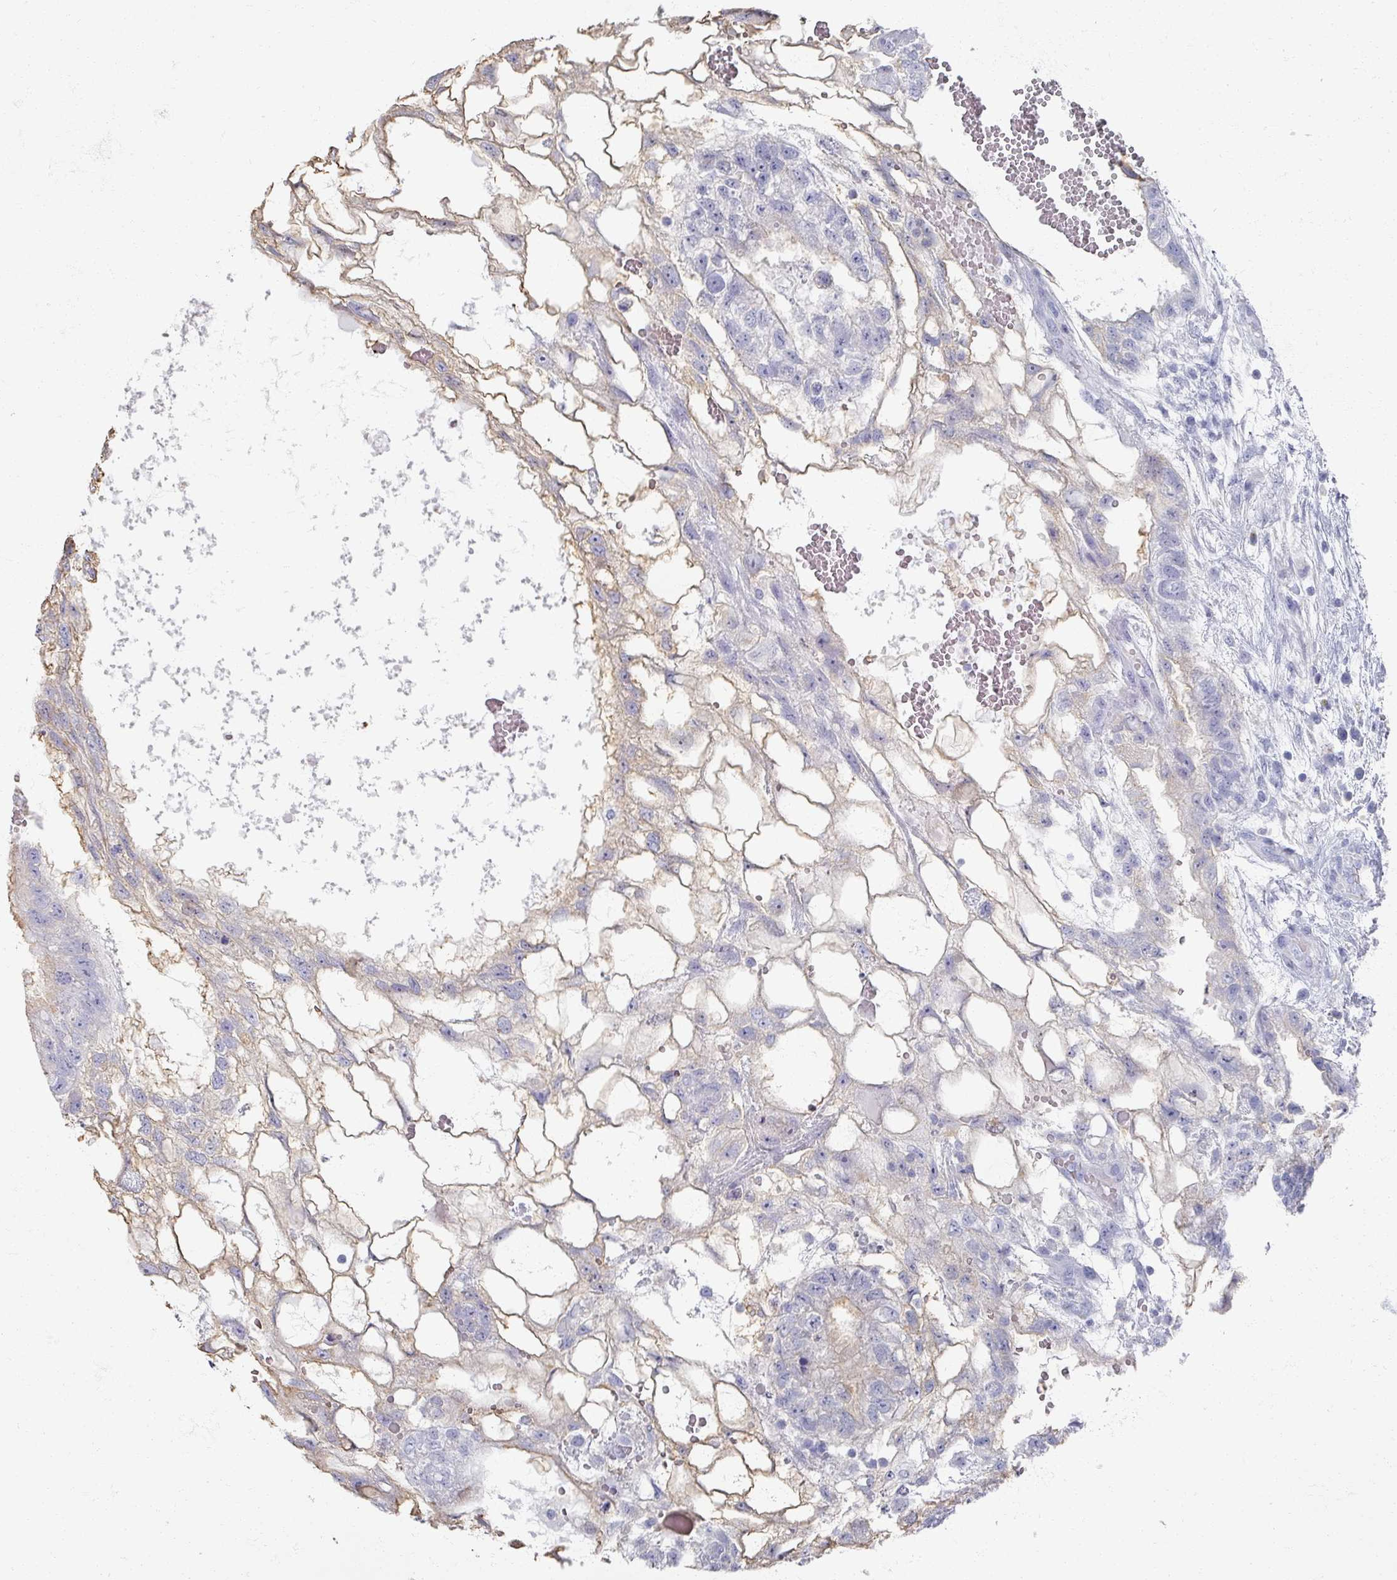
{"staining": {"intensity": "negative", "quantity": "none", "location": "none"}, "tissue": "testis cancer", "cell_type": "Tumor cells", "image_type": "cancer", "snomed": [{"axis": "morphology", "description": "Normal tissue, NOS"}, {"axis": "morphology", "description": "Carcinoma, Embryonal, NOS"}, {"axis": "topography", "description": "Testis"}], "caption": "The histopathology image displays no significant positivity in tumor cells of embryonal carcinoma (testis).", "gene": "OMG", "patient": {"sex": "male", "age": 32}}